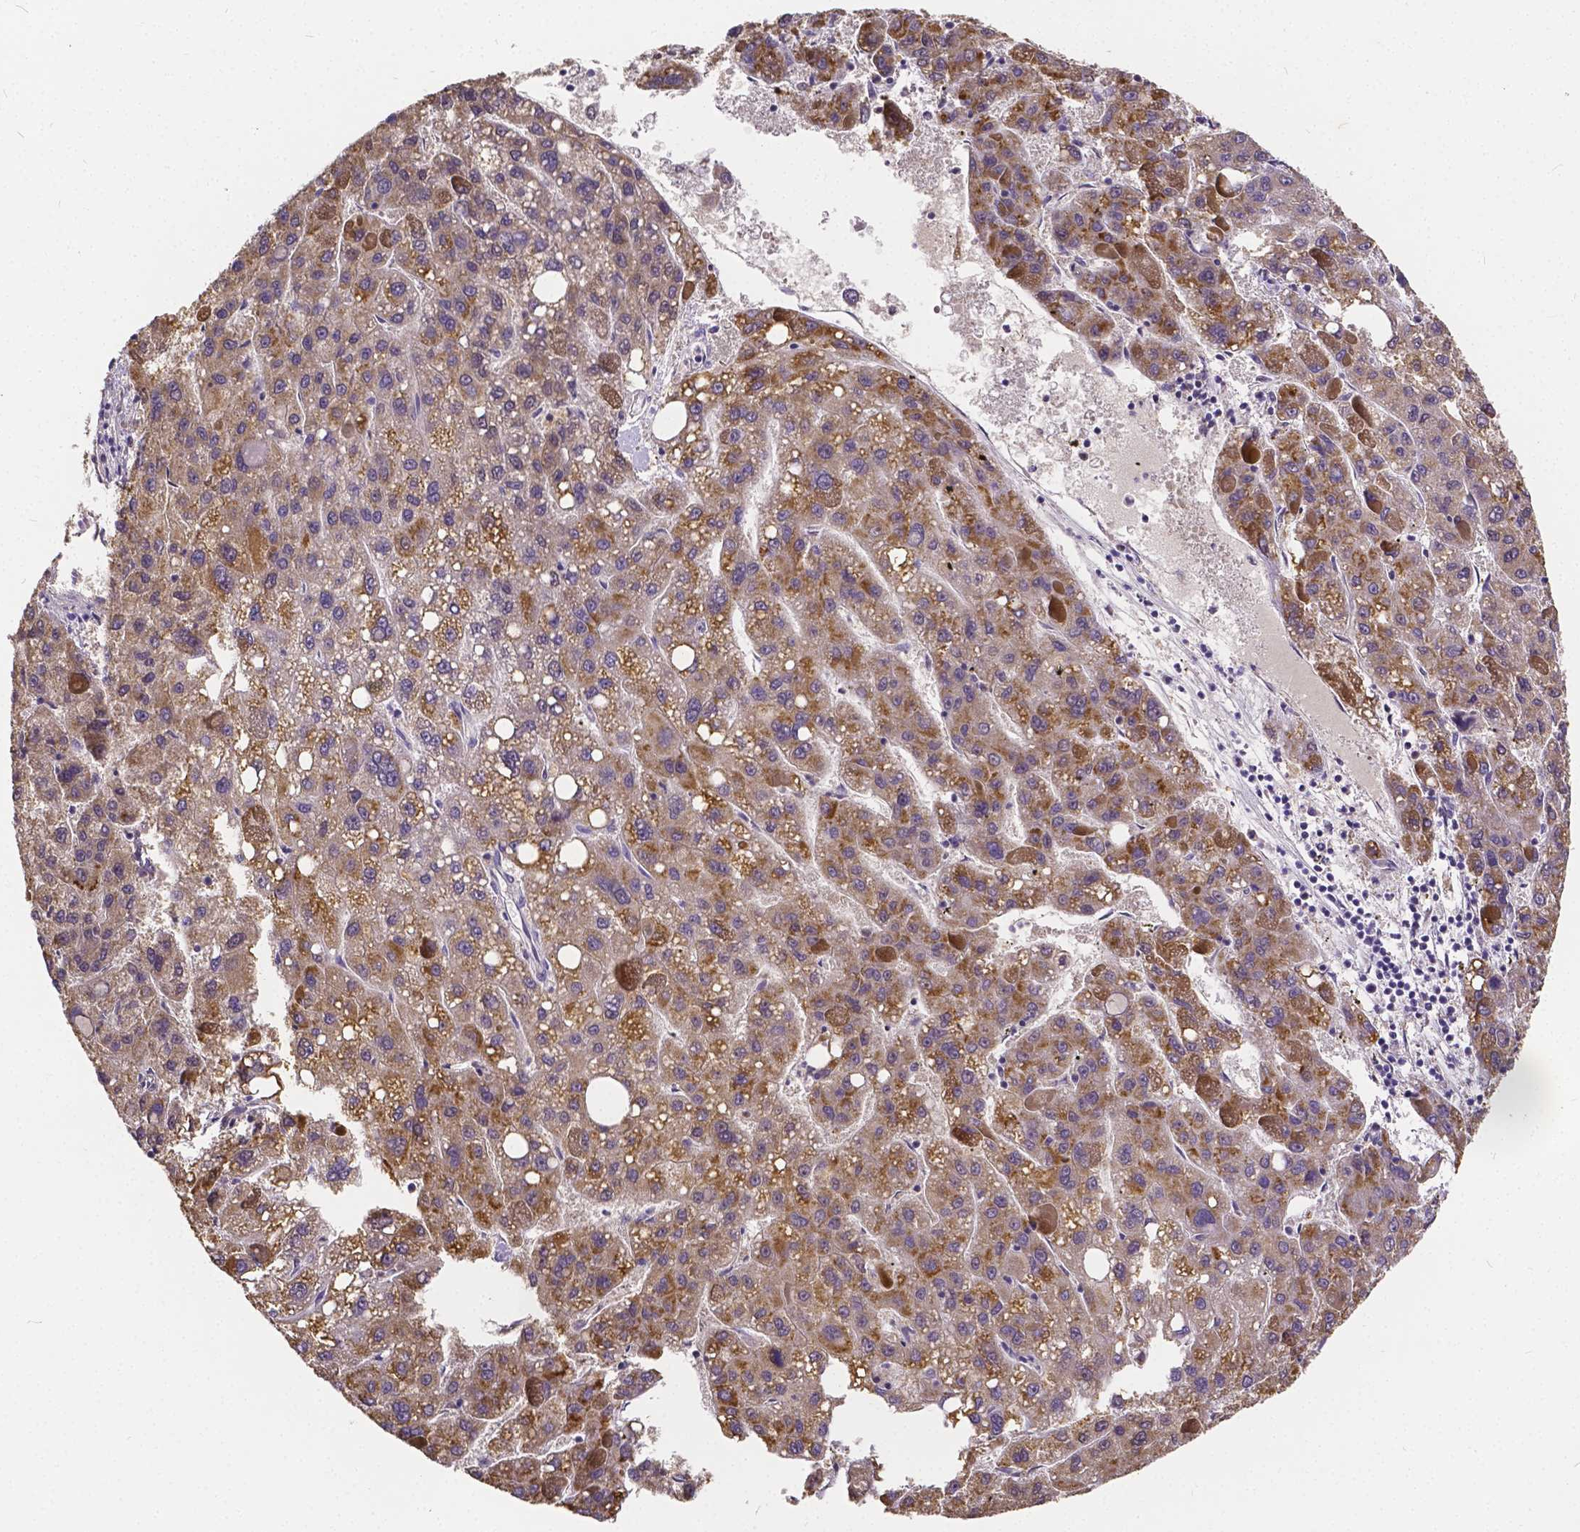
{"staining": {"intensity": "moderate", "quantity": "25%-75%", "location": "cytoplasmic/membranous"}, "tissue": "liver cancer", "cell_type": "Tumor cells", "image_type": "cancer", "snomed": [{"axis": "morphology", "description": "Carcinoma, Hepatocellular, NOS"}, {"axis": "topography", "description": "Liver"}], "caption": "IHC (DAB) staining of human liver cancer reveals moderate cytoplasmic/membranous protein positivity in approximately 25%-75% of tumor cells. The staining was performed using DAB (3,3'-diaminobenzidine), with brown indicating positive protein expression. Nuclei are stained blue with hematoxylin.", "gene": "CTNNA2", "patient": {"sex": "female", "age": 82}}